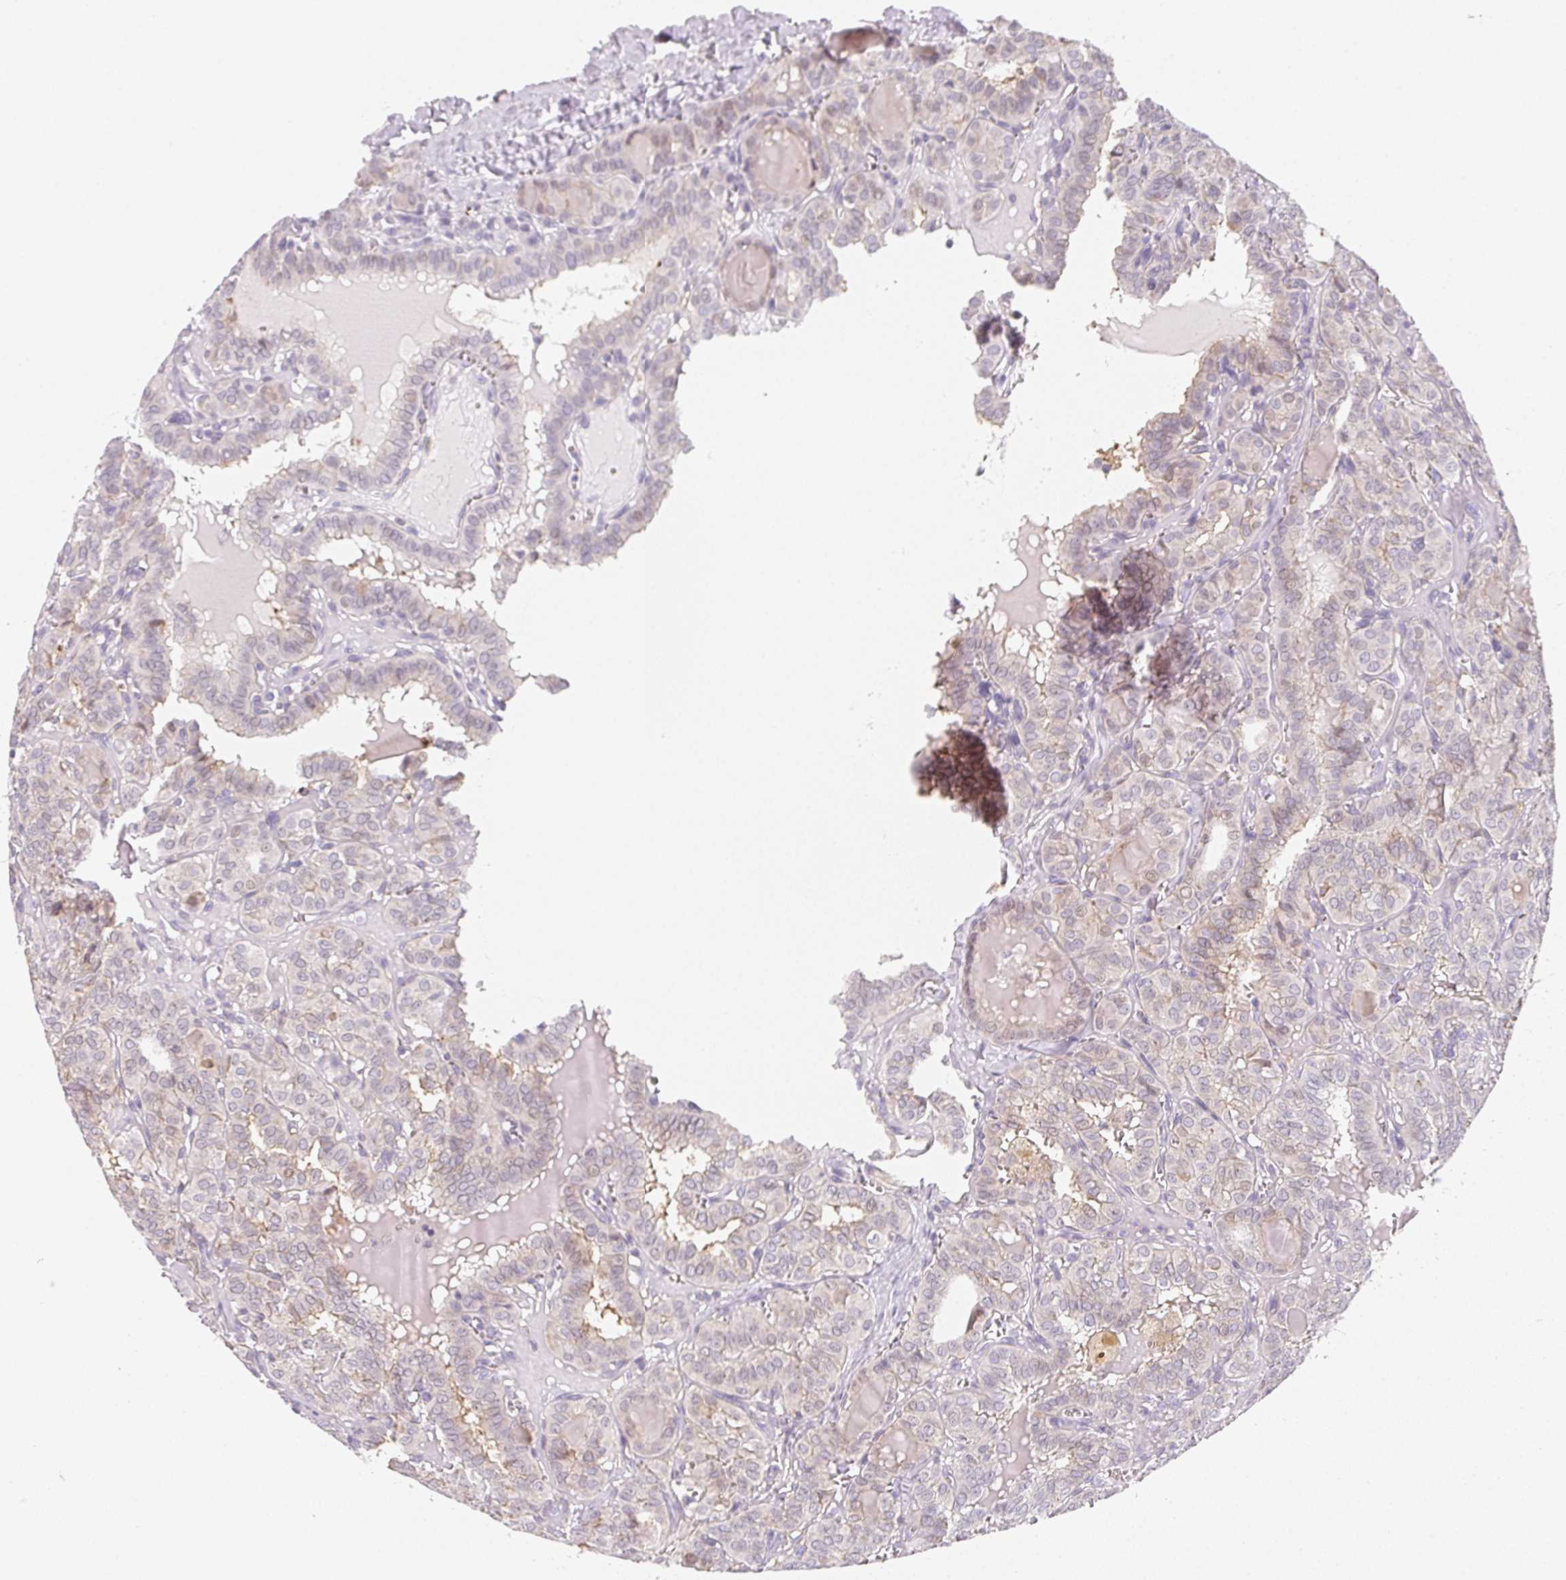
{"staining": {"intensity": "negative", "quantity": "none", "location": "none"}, "tissue": "thyroid cancer", "cell_type": "Tumor cells", "image_type": "cancer", "snomed": [{"axis": "morphology", "description": "Papillary adenocarcinoma, NOS"}, {"axis": "topography", "description": "Thyroid gland"}], "caption": "Histopathology image shows no significant protein expression in tumor cells of thyroid papillary adenocarcinoma.", "gene": "LRRC23", "patient": {"sex": "female", "age": 41}}